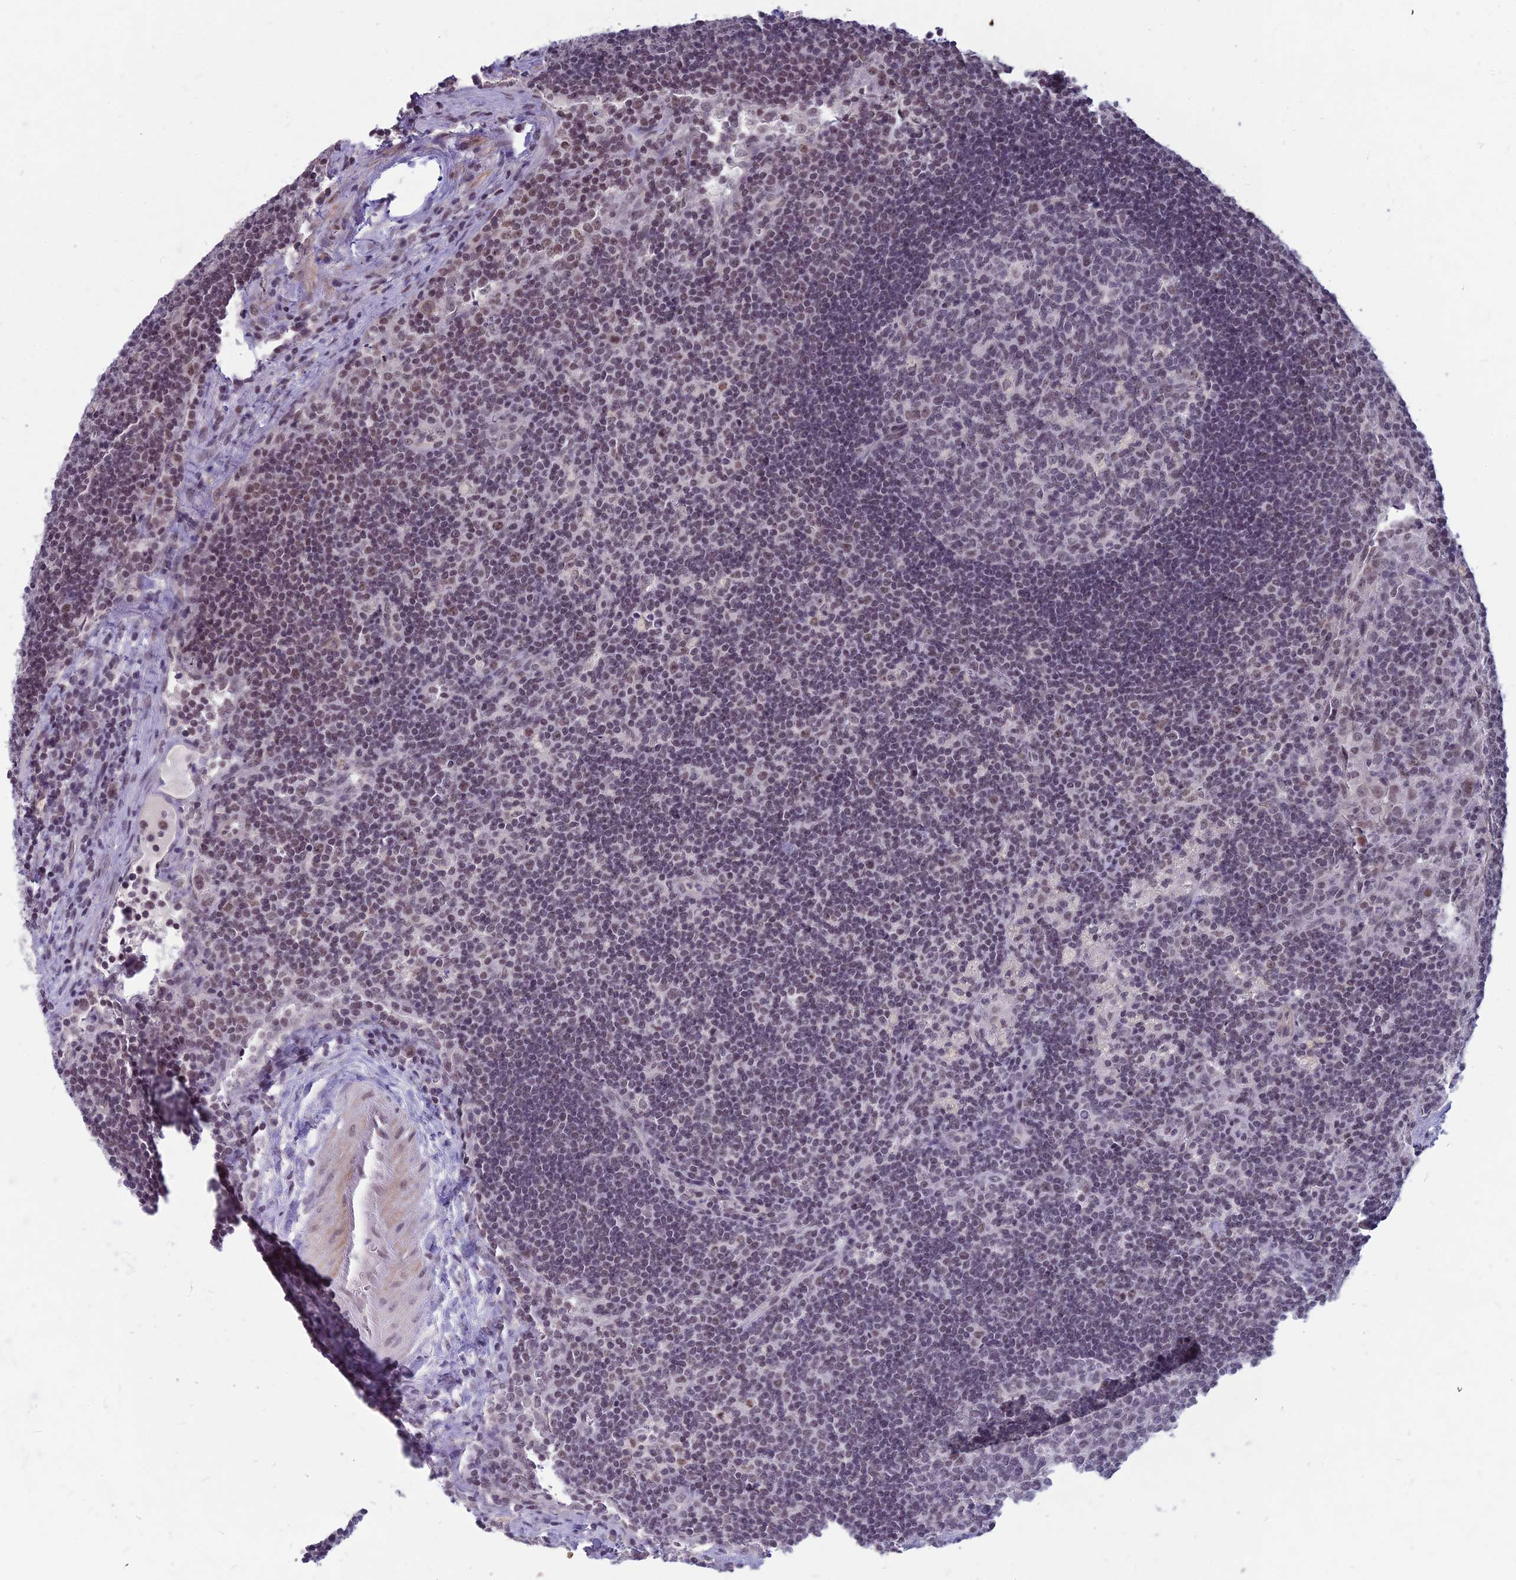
{"staining": {"intensity": "moderate", "quantity": "<25%", "location": "nuclear"}, "tissue": "lymph node", "cell_type": "Germinal center cells", "image_type": "normal", "snomed": [{"axis": "morphology", "description": "Normal tissue, NOS"}, {"axis": "topography", "description": "Lymph node"}], "caption": "High-power microscopy captured an immunohistochemistry photomicrograph of normal lymph node, revealing moderate nuclear expression in approximately <25% of germinal center cells.", "gene": "KAT7", "patient": {"sex": "male", "age": 58}}